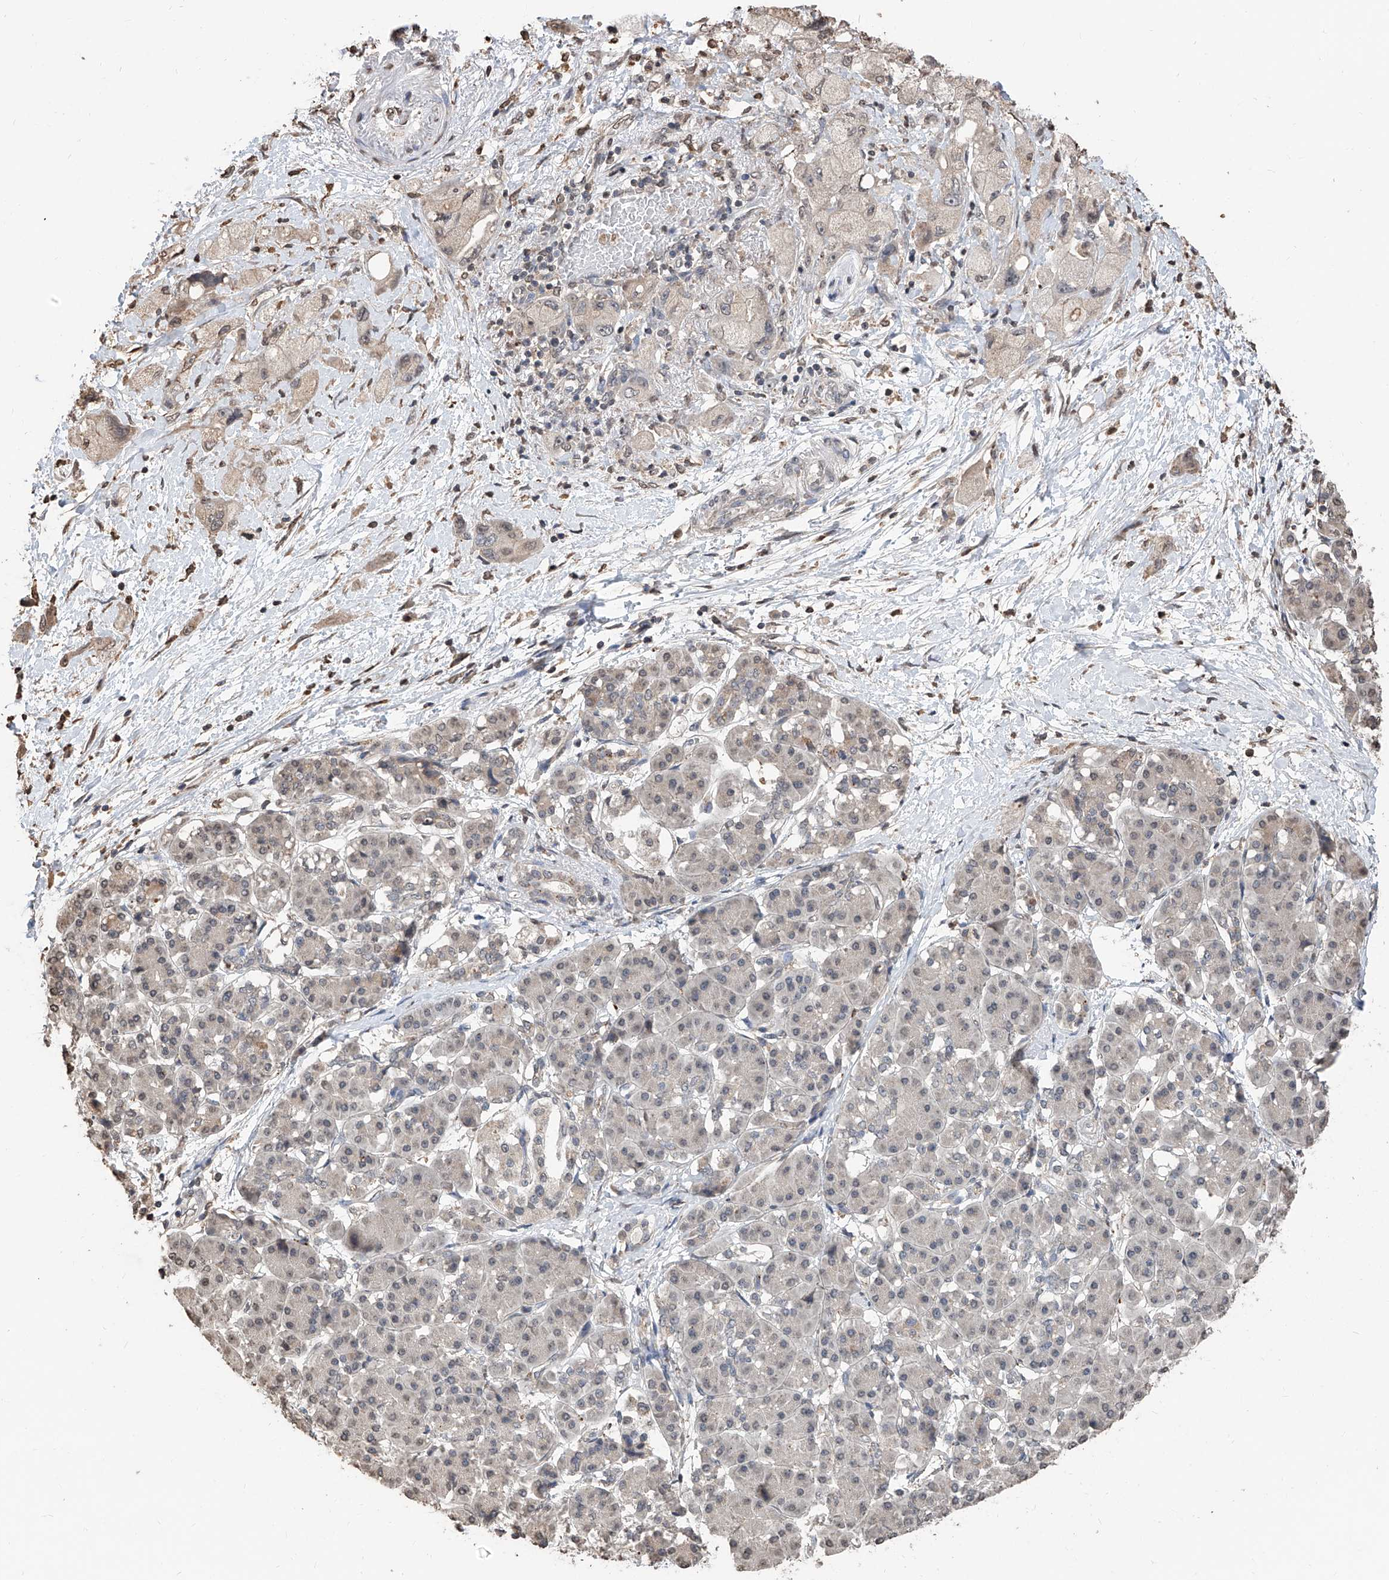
{"staining": {"intensity": "negative", "quantity": "none", "location": "none"}, "tissue": "pancreatic cancer", "cell_type": "Tumor cells", "image_type": "cancer", "snomed": [{"axis": "morphology", "description": "Normal tissue, NOS"}, {"axis": "morphology", "description": "Adenocarcinoma, NOS"}, {"axis": "topography", "description": "Pancreas"}], "caption": "Tumor cells are negative for protein expression in human adenocarcinoma (pancreatic).", "gene": "RP9", "patient": {"sex": "female", "age": 68}}